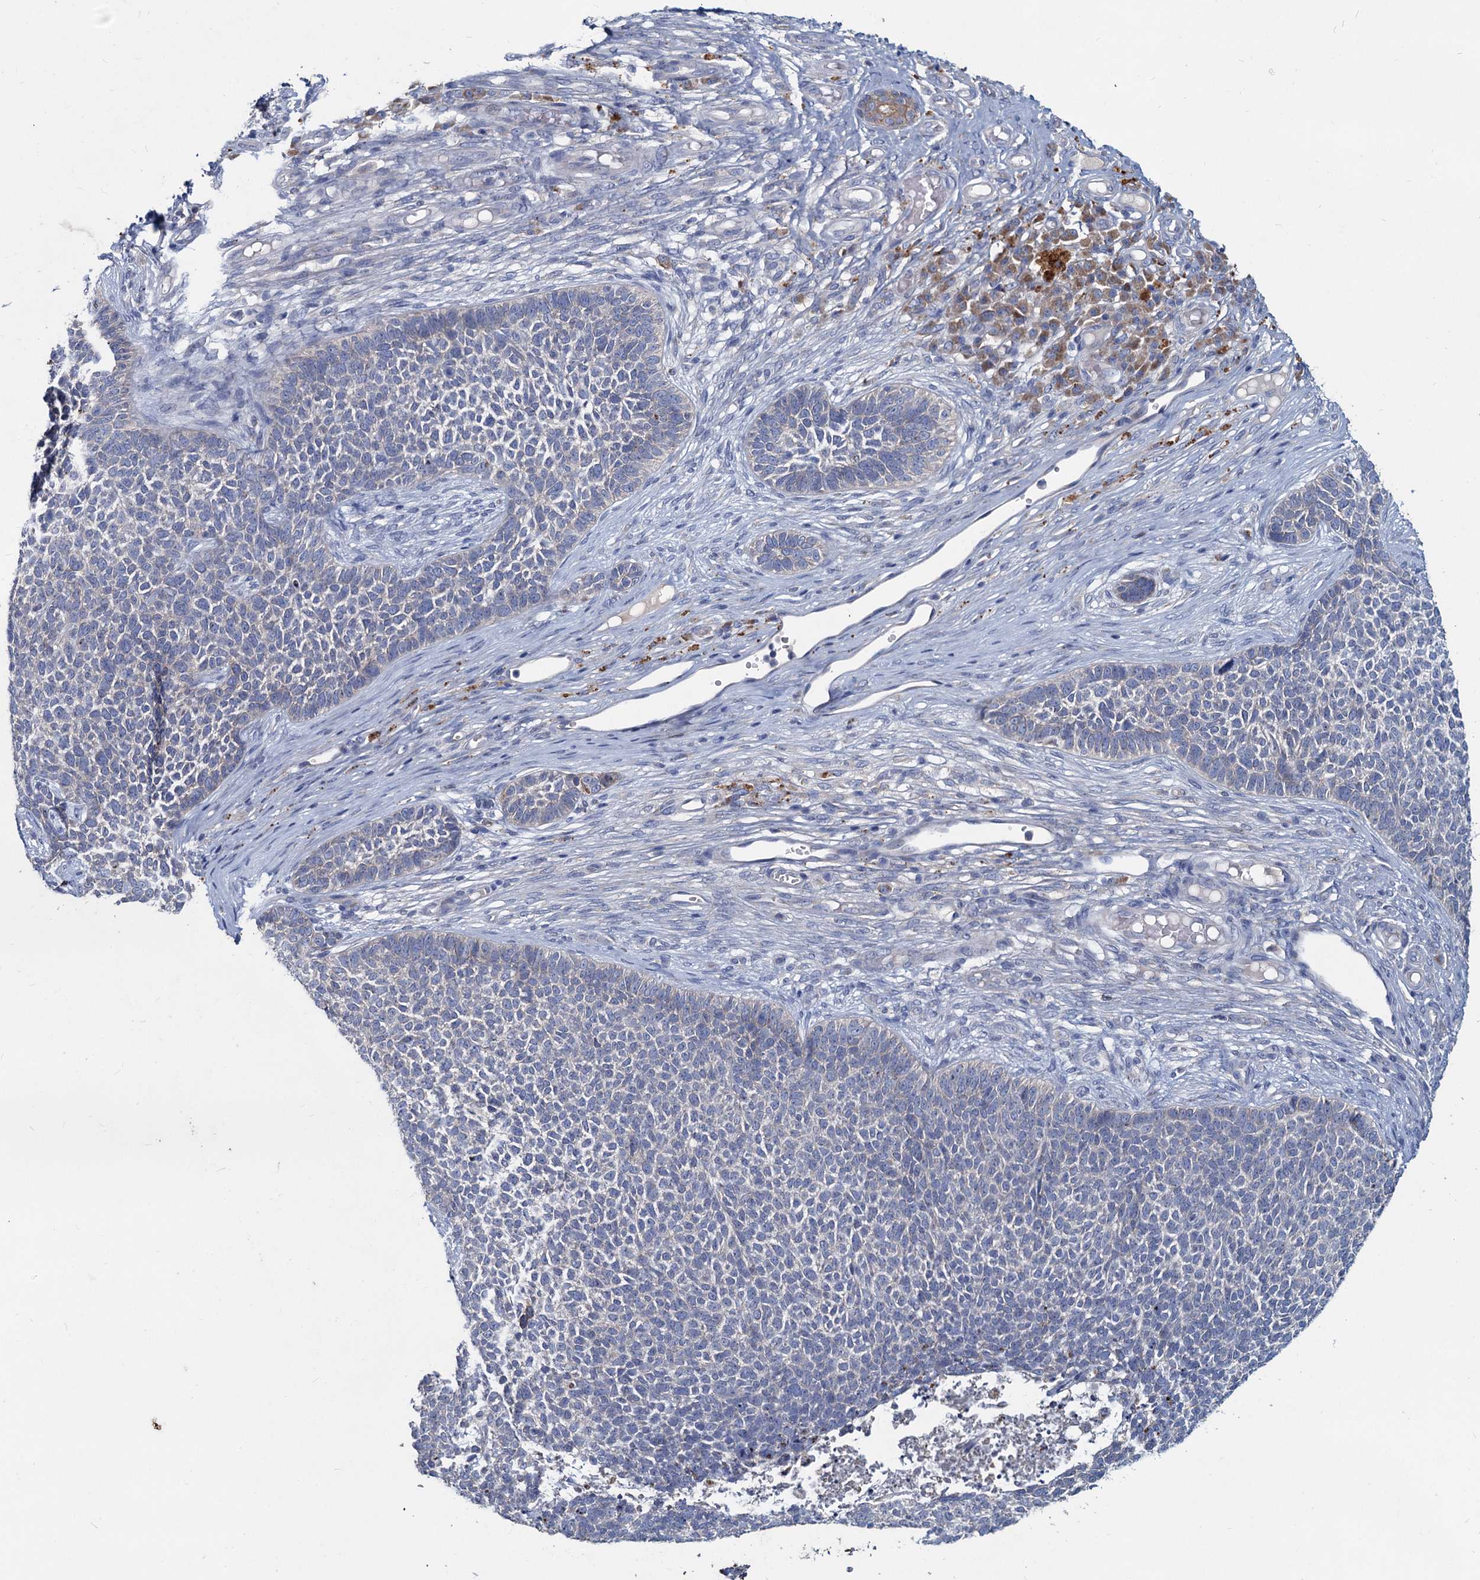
{"staining": {"intensity": "negative", "quantity": "none", "location": "none"}, "tissue": "skin cancer", "cell_type": "Tumor cells", "image_type": "cancer", "snomed": [{"axis": "morphology", "description": "Basal cell carcinoma"}, {"axis": "topography", "description": "Skin"}], "caption": "This is an immunohistochemistry histopathology image of human skin cancer. There is no staining in tumor cells.", "gene": "TMX2", "patient": {"sex": "female", "age": 84}}